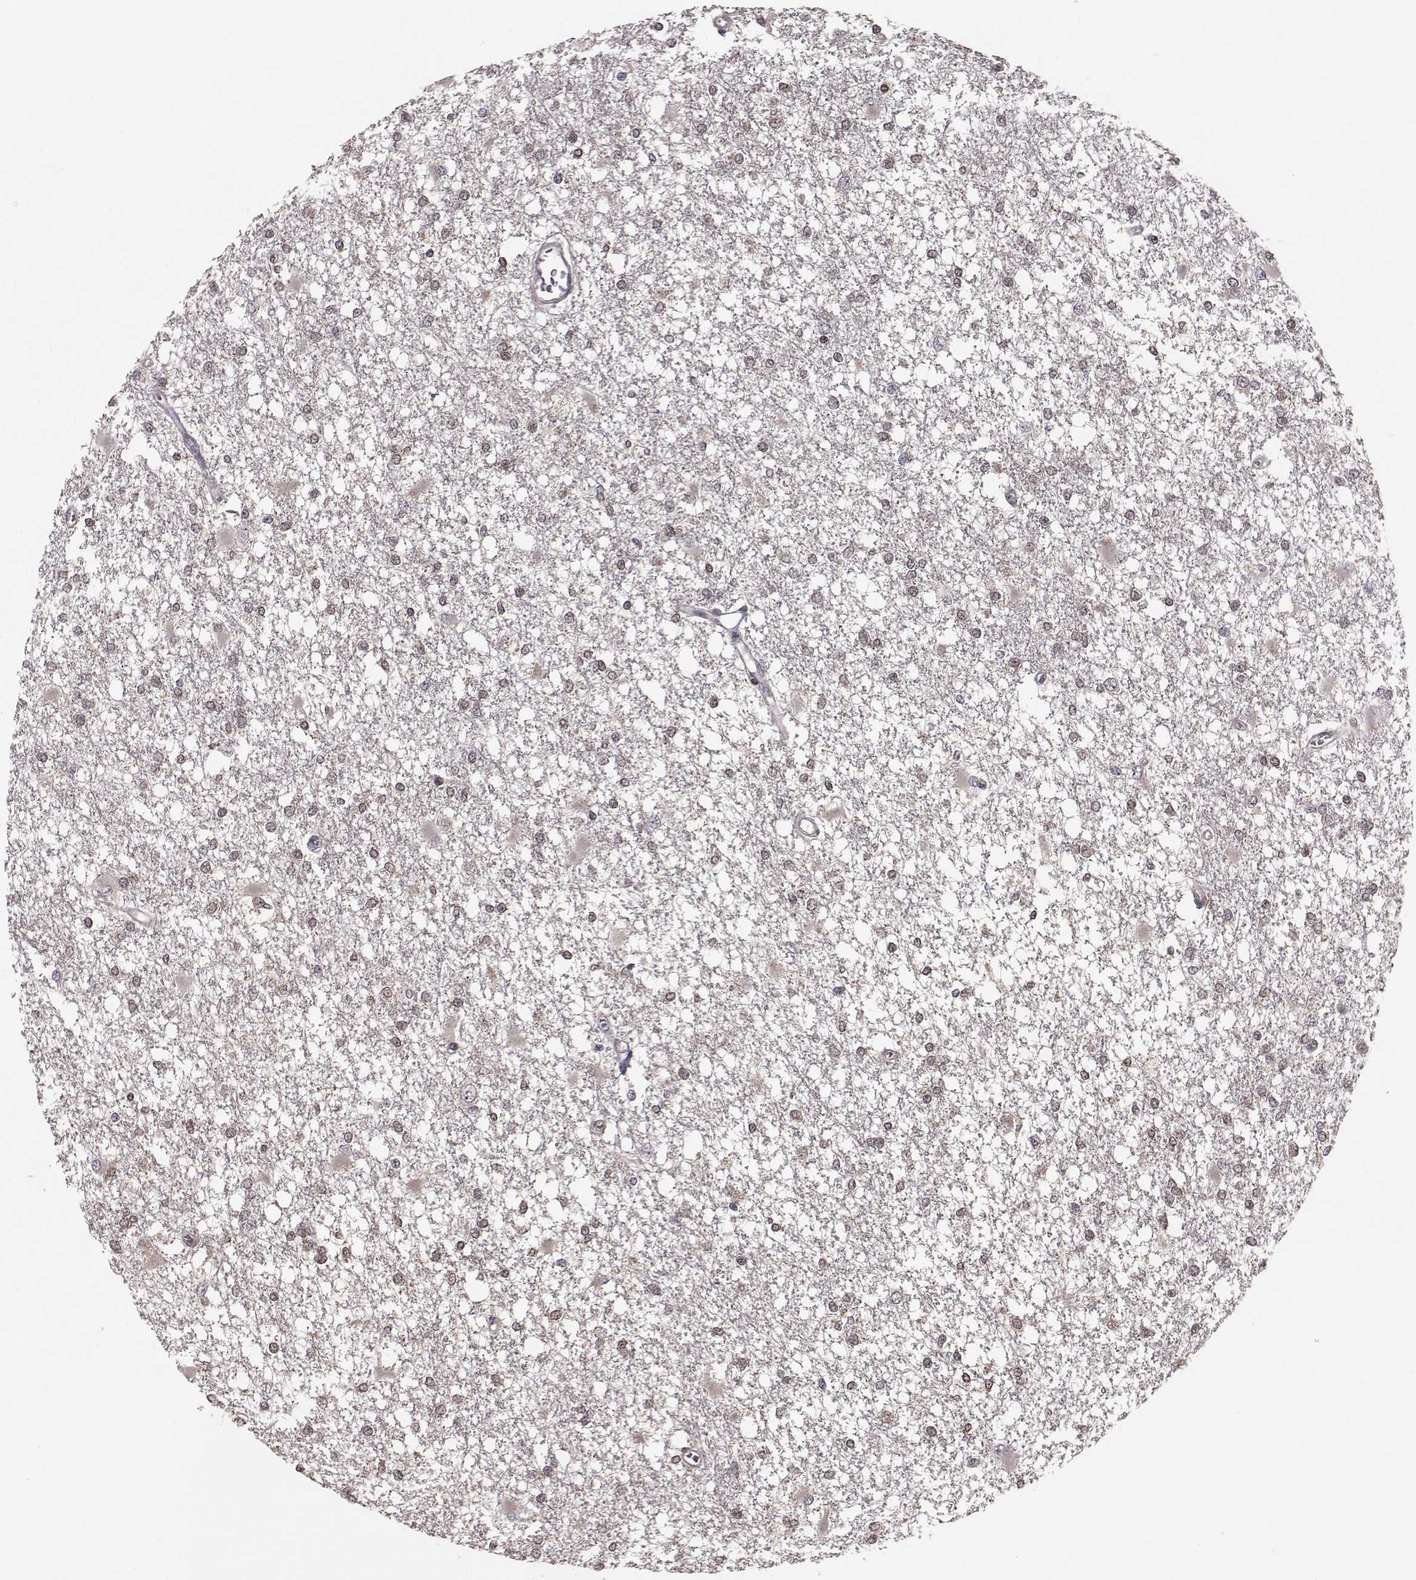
{"staining": {"intensity": "weak", "quantity": "<25%", "location": "cytoplasmic/membranous"}, "tissue": "glioma", "cell_type": "Tumor cells", "image_type": "cancer", "snomed": [{"axis": "morphology", "description": "Glioma, malignant, High grade"}, {"axis": "topography", "description": "Cerebral cortex"}], "caption": "Human glioma stained for a protein using immunohistochemistry (IHC) displays no expression in tumor cells.", "gene": "PLEKHG3", "patient": {"sex": "male", "age": 79}}